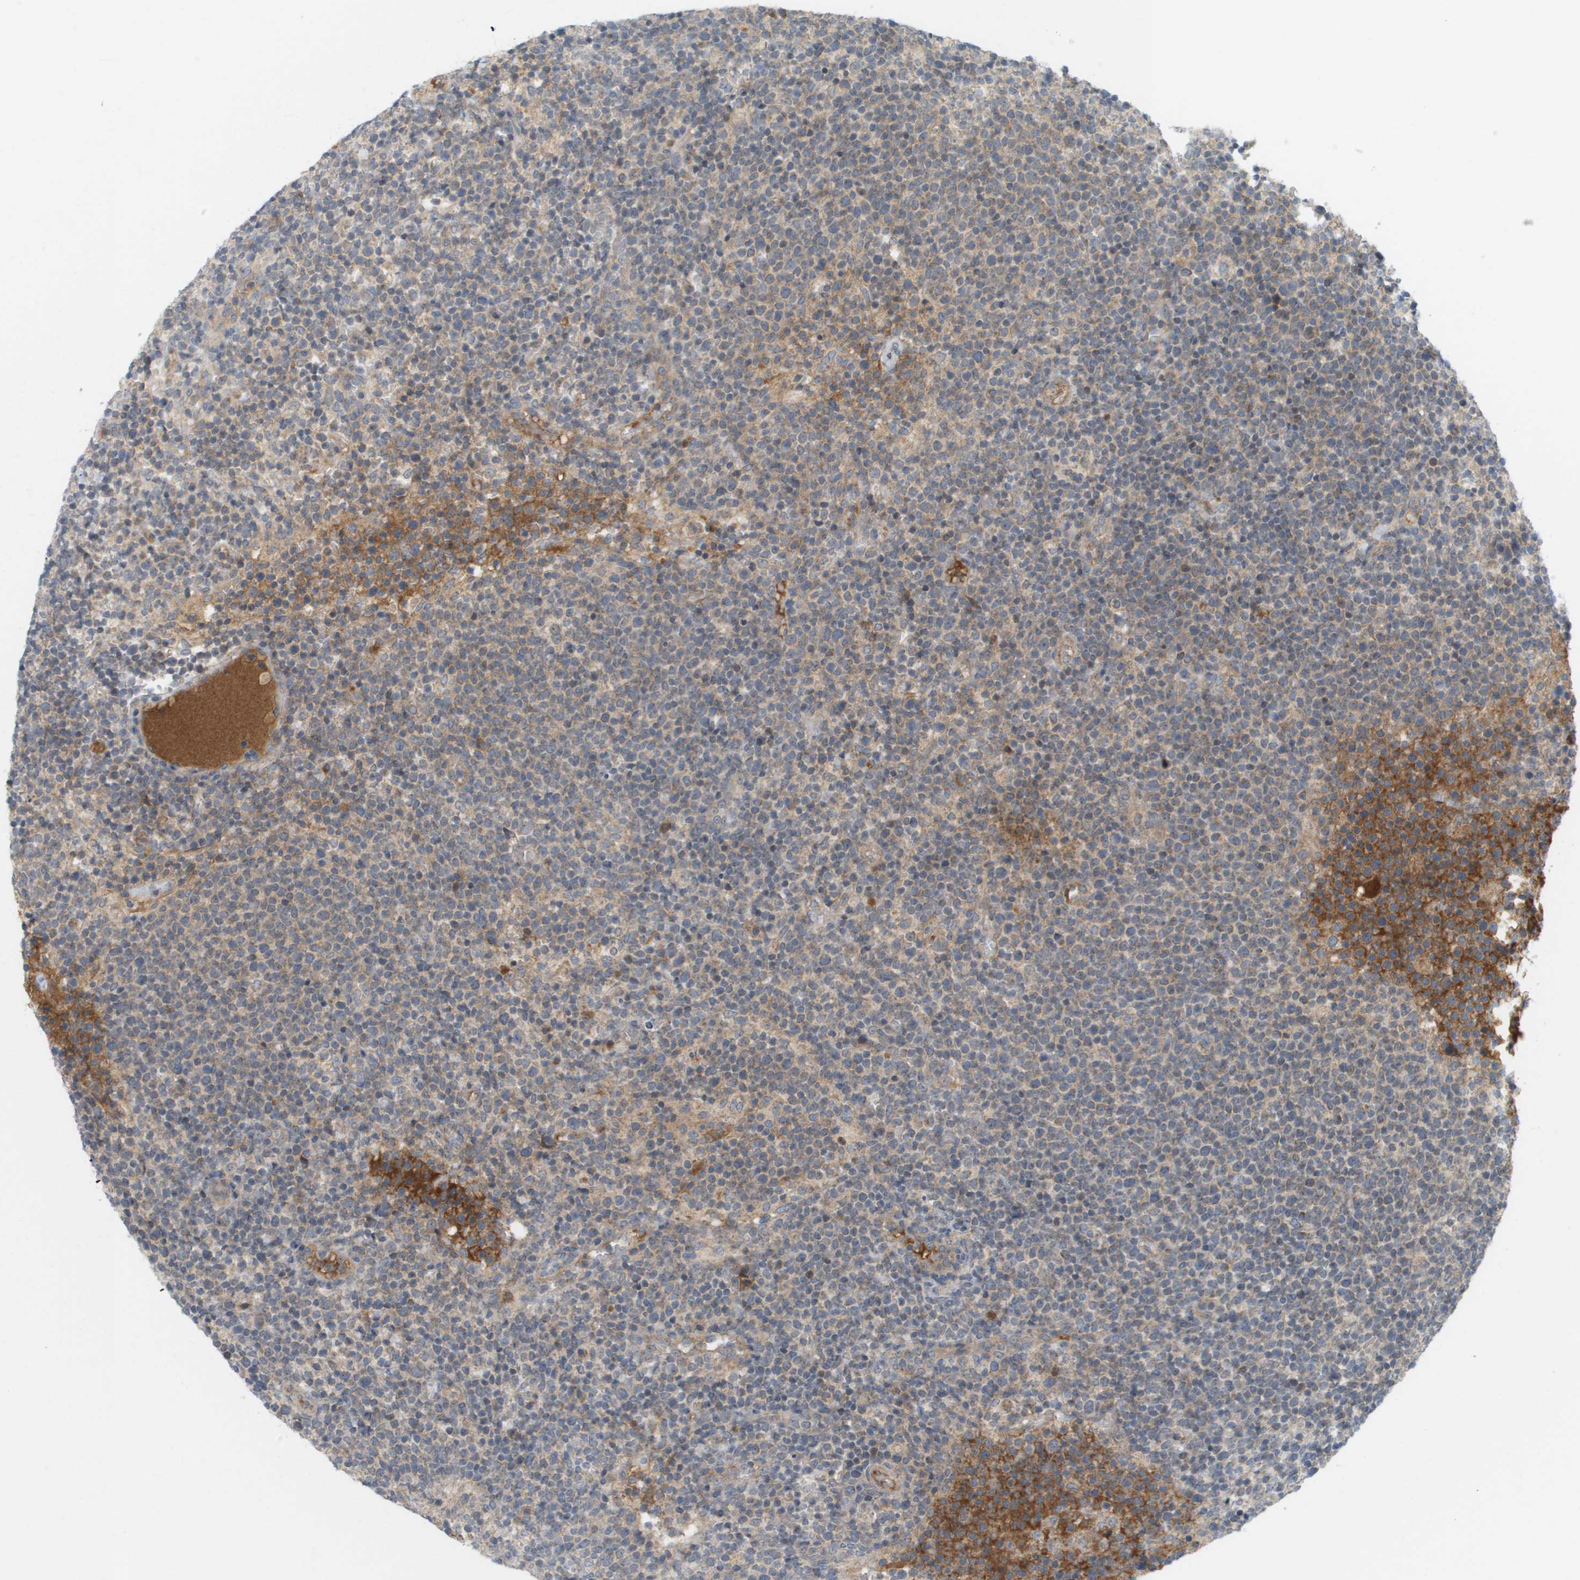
{"staining": {"intensity": "moderate", "quantity": "<25%", "location": "cytoplasmic/membranous"}, "tissue": "lymphoma", "cell_type": "Tumor cells", "image_type": "cancer", "snomed": [{"axis": "morphology", "description": "Malignant lymphoma, non-Hodgkin's type, High grade"}, {"axis": "topography", "description": "Lymph node"}], "caption": "Immunohistochemical staining of lymphoma demonstrates low levels of moderate cytoplasmic/membranous protein positivity in about <25% of tumor cells.", "gene": "PROC", "patient": {"sex": "male", "age": 61}}